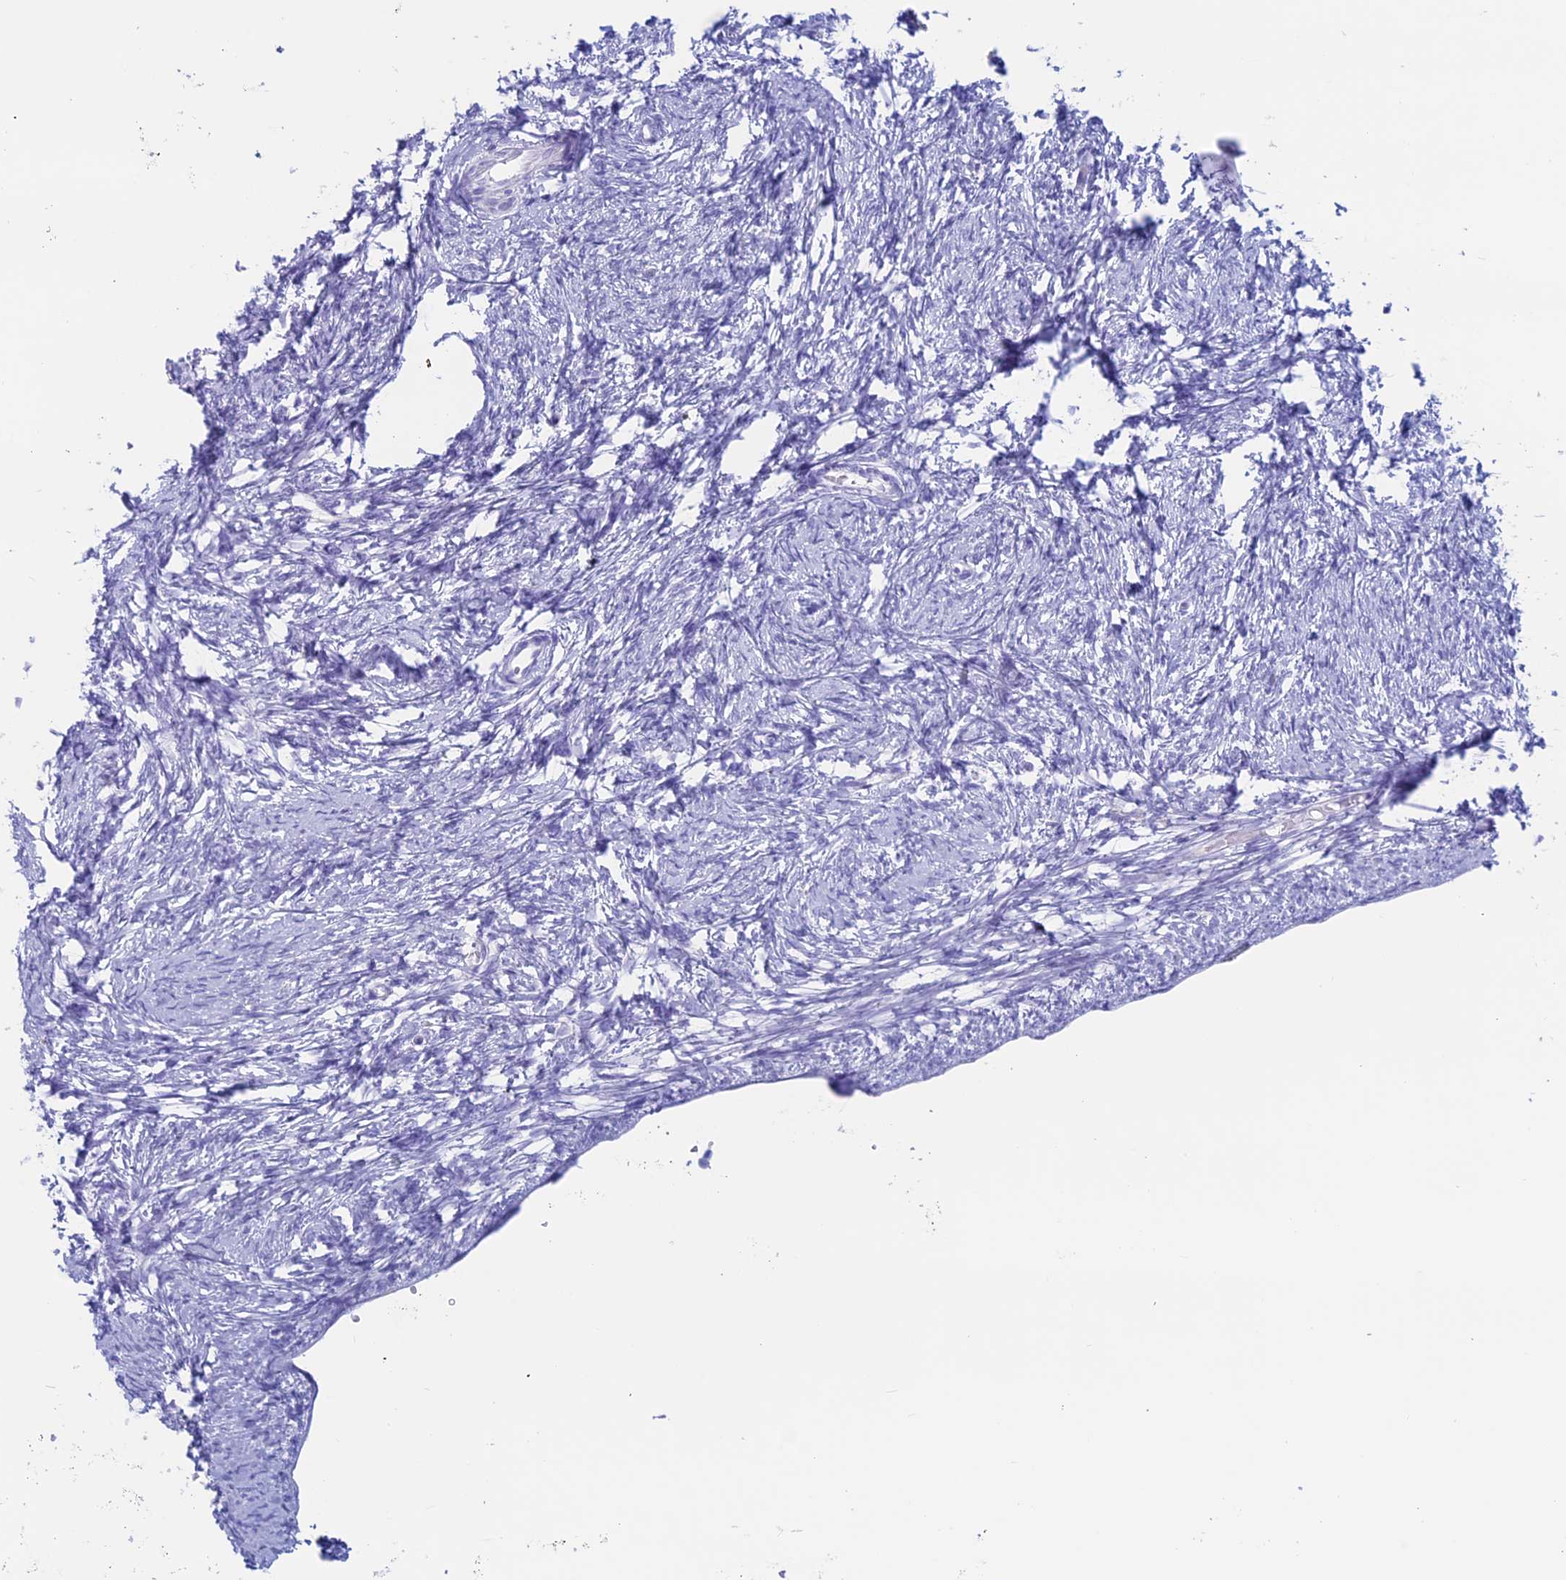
{"staining": {"intensity": "negative", "quantity": "none", "location": "none"}, "tissue": "ovary", "cell_type": "Ovarian stroma cells", "image_type": "normal", "snomed": [{"axis": "morphology", "description": "Normal tissue, NOS"}, {"axis": "topography", "description": "Ovary"}], "caption": "Ovary stained for a protein using immunohistochemistry reveals no staining ovarian stroma cells.", "gene": "RP1", "patient": {"sex": "female", "age": 34}}